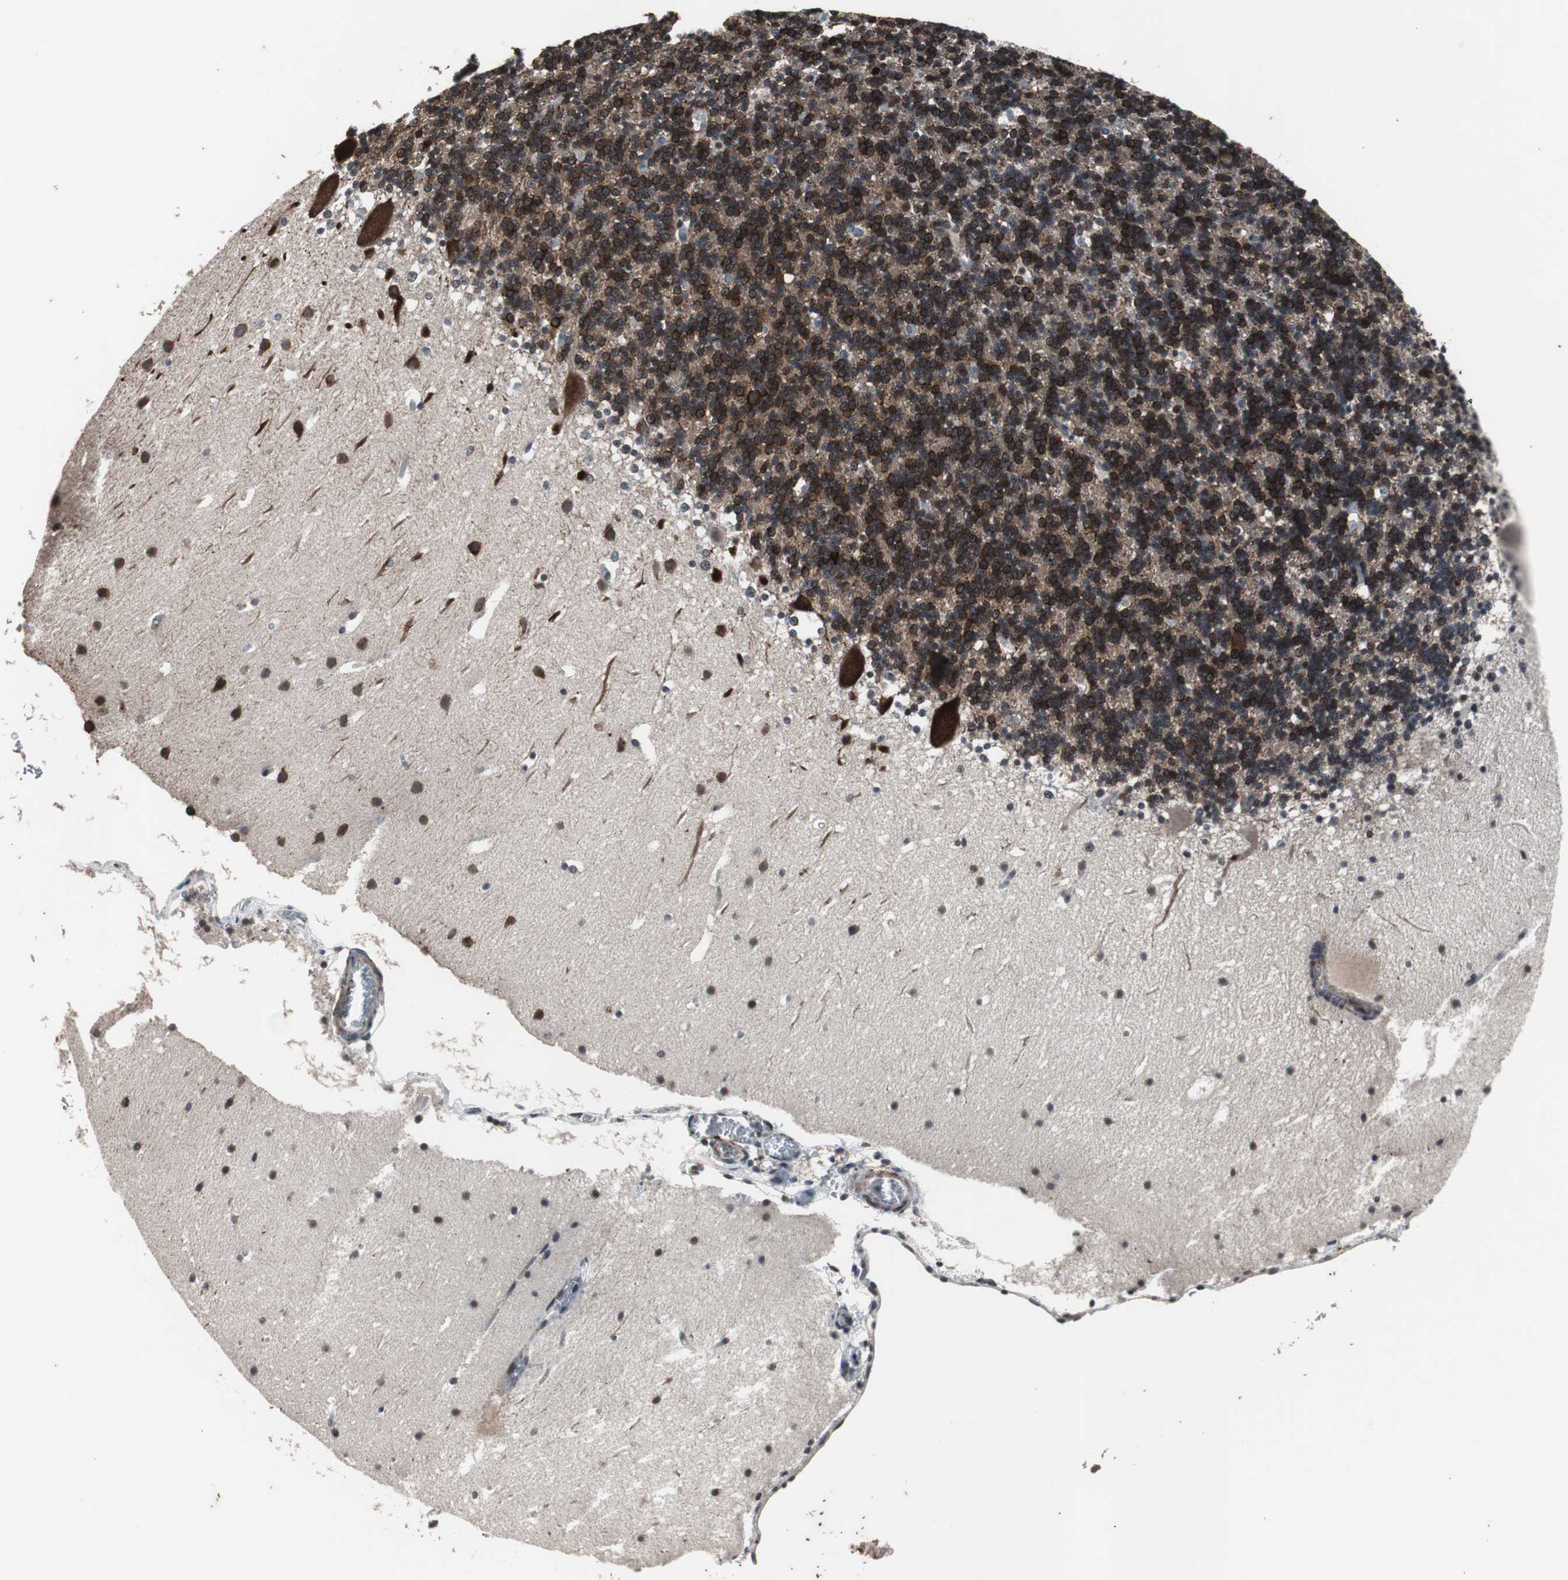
{"staining": {"intensity": "strong", "quantity": ">75%", "location": "cytoplasmic/membranous"}, "tissue": "cerebellum", "cell_type": "Cells in granular layer", "image_type": "normal", "snomed": [{"axis": "morphology", "description": "Normal tissue, NOS"}, {"axis": "topography", "description": "Cerebellum"}], "caption": "Cells in granular layer demonstrate high levels of strong cytoplasmic/membranous staining in about >75% of cells in normal human cerebellum.", "gene": "CRADD", "patient": {"sex": "male", "age": 45}}